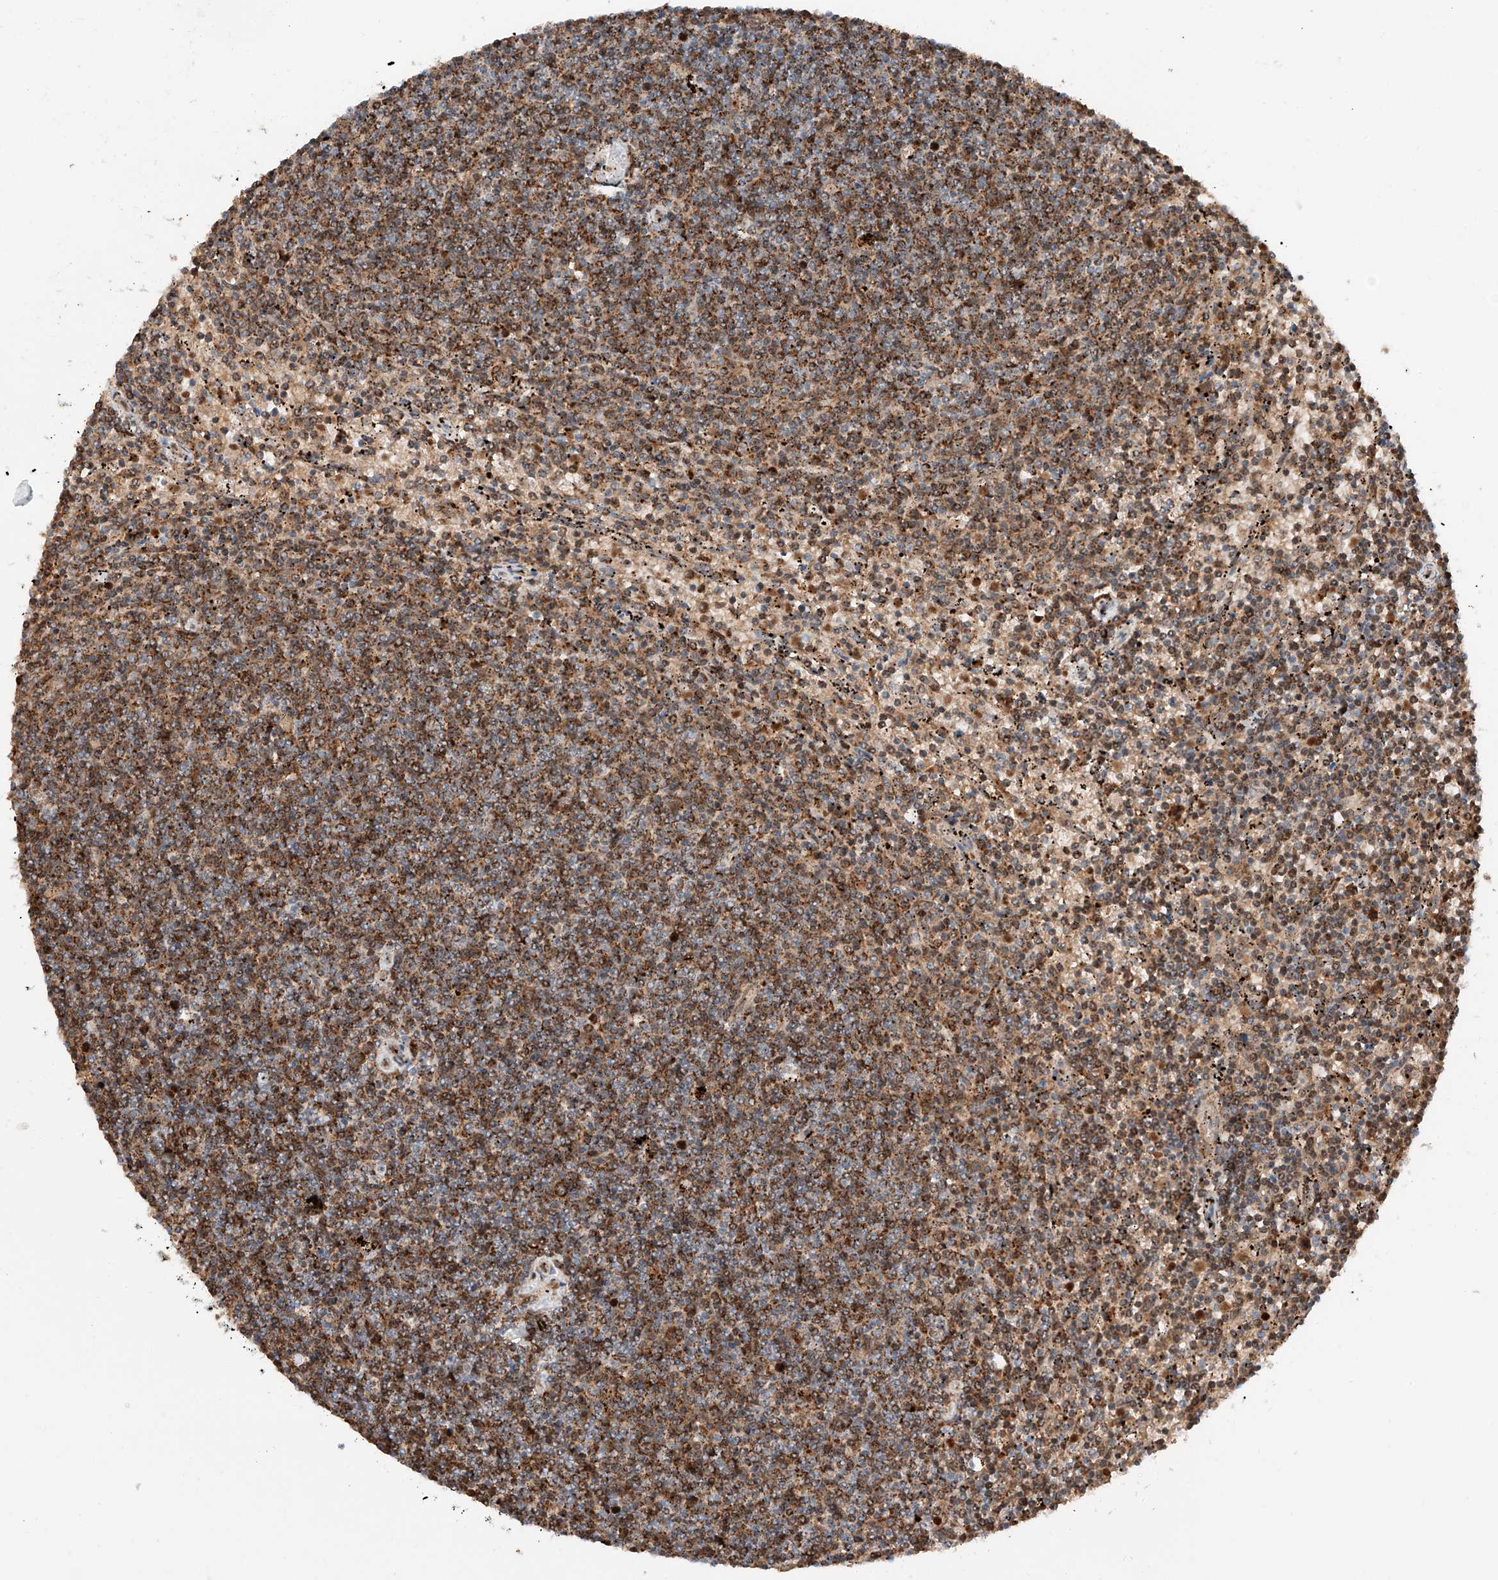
{"staining": {"intensity": "moderate", "quantity": ">75%", "location": "cytoplasmic/membranous"}, "tissue": "lymphoma", "cell_type": "Tumor cells", "image_type": "cancer", "snomed": [{"axis": "morphology", "description": "Malignant lymphoma, non-Hodgkin's type, Low grade"}, {"axis": "topography", "description": "Spleen"}], "caption": "This micrograph demonstrates immunohistochemistry staining of lymphoma, with medium moderate cytoplasmic/membranous expression in approximately >75% of tumor cells.", "gene": "ZSCAN29", "patient": {"sex": "female", "age": 50}}